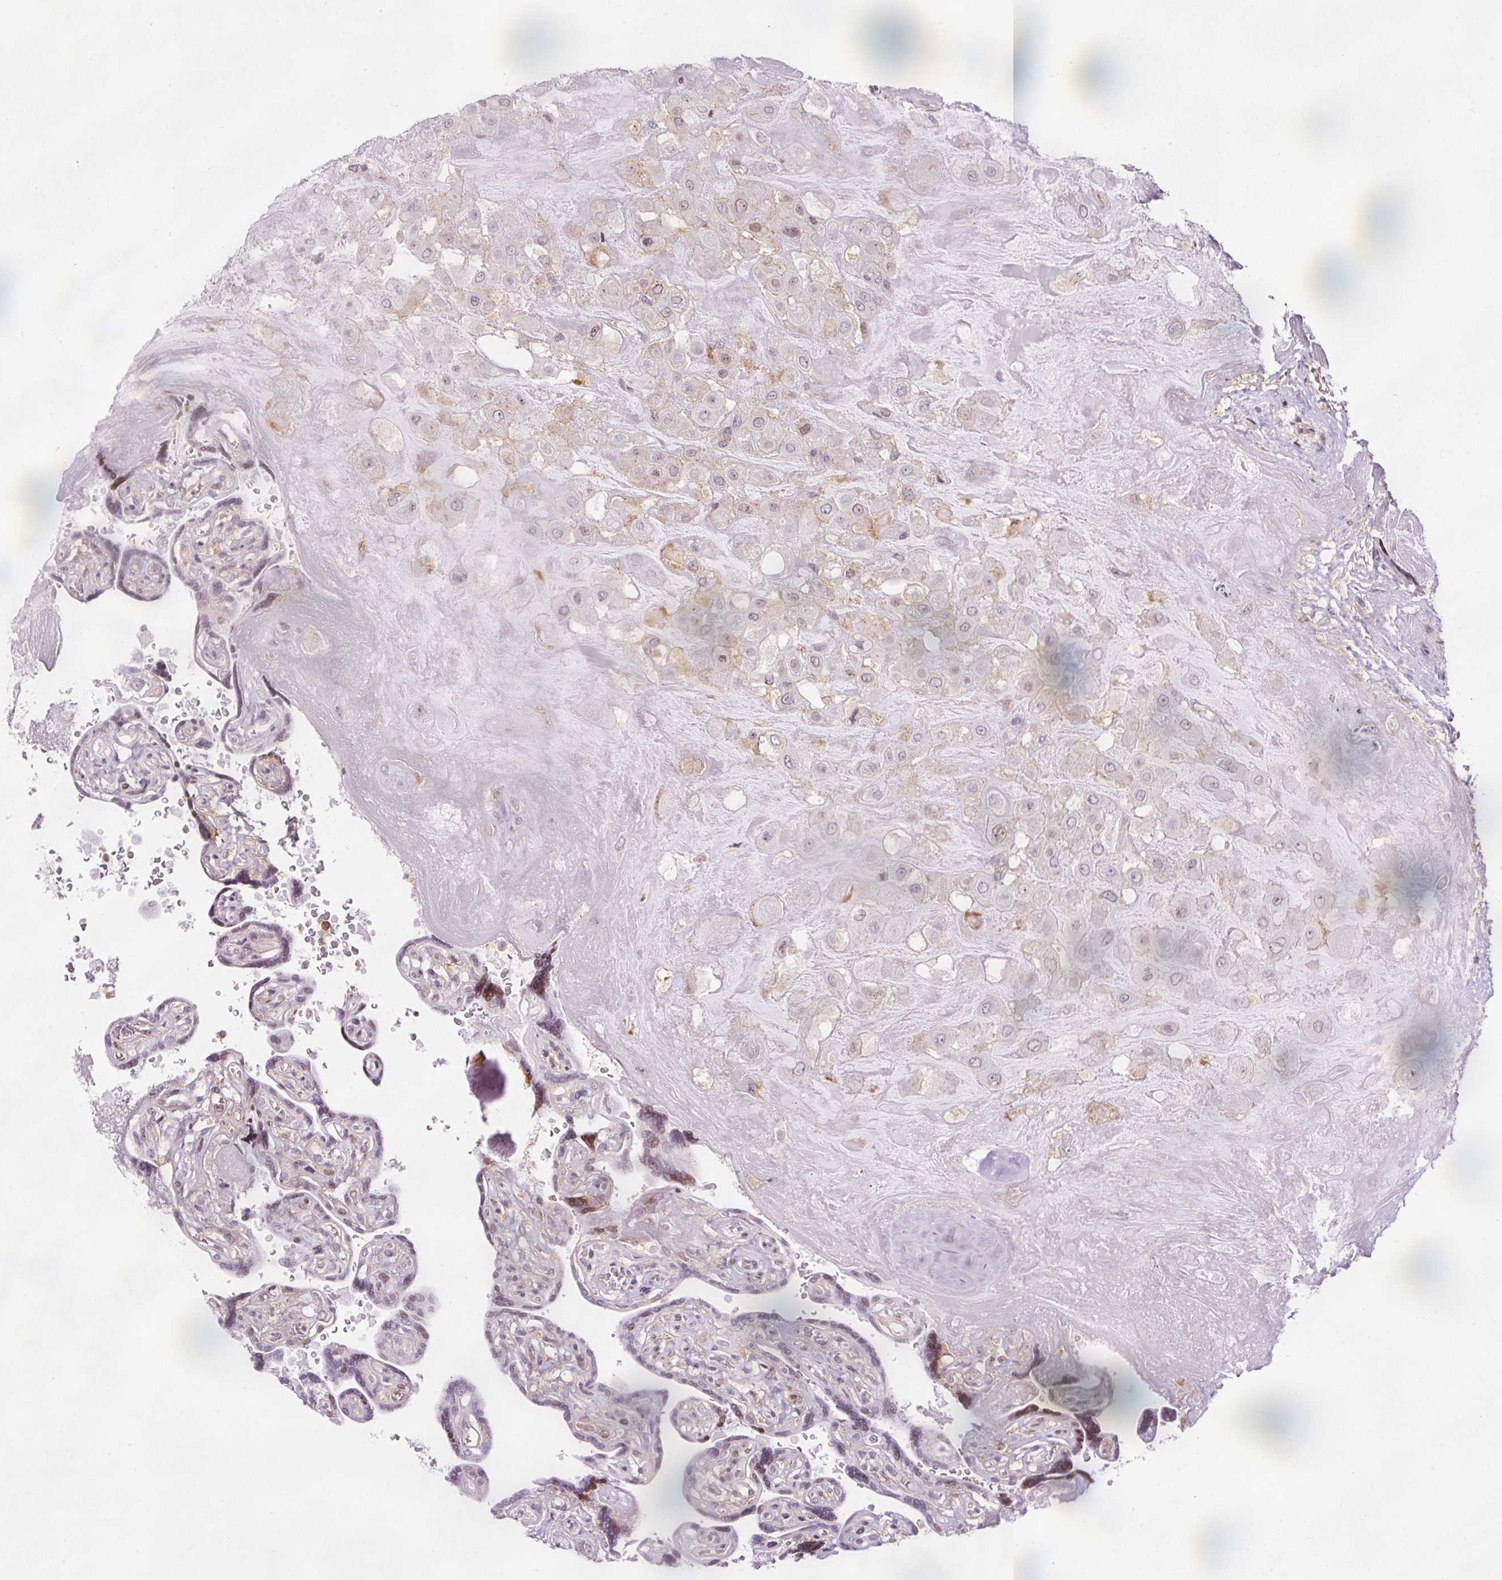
{"staining": {"intensity": "weak", "quantity": "<25%", "location": "nuclear"}, "tissue": "placenta", "cell_type": "Decidual cells", "image_type": "normal", "snomed": [{"axis": "morphology", "description": "Normal tissue, NOS"}, {"axis": "topography", "description": "Placenta"}], "caption": "High magnification brightfield microscopy of benign placenta stained with DAB (3,3'-diaminobenzidine) (brown) and counterstained with hematoxylin (blue): decidual cells show no significant positivity. Nuclei are stained in blue.", "gene": "SCNM1", "patient": {"sex": "female", "age": 32}}